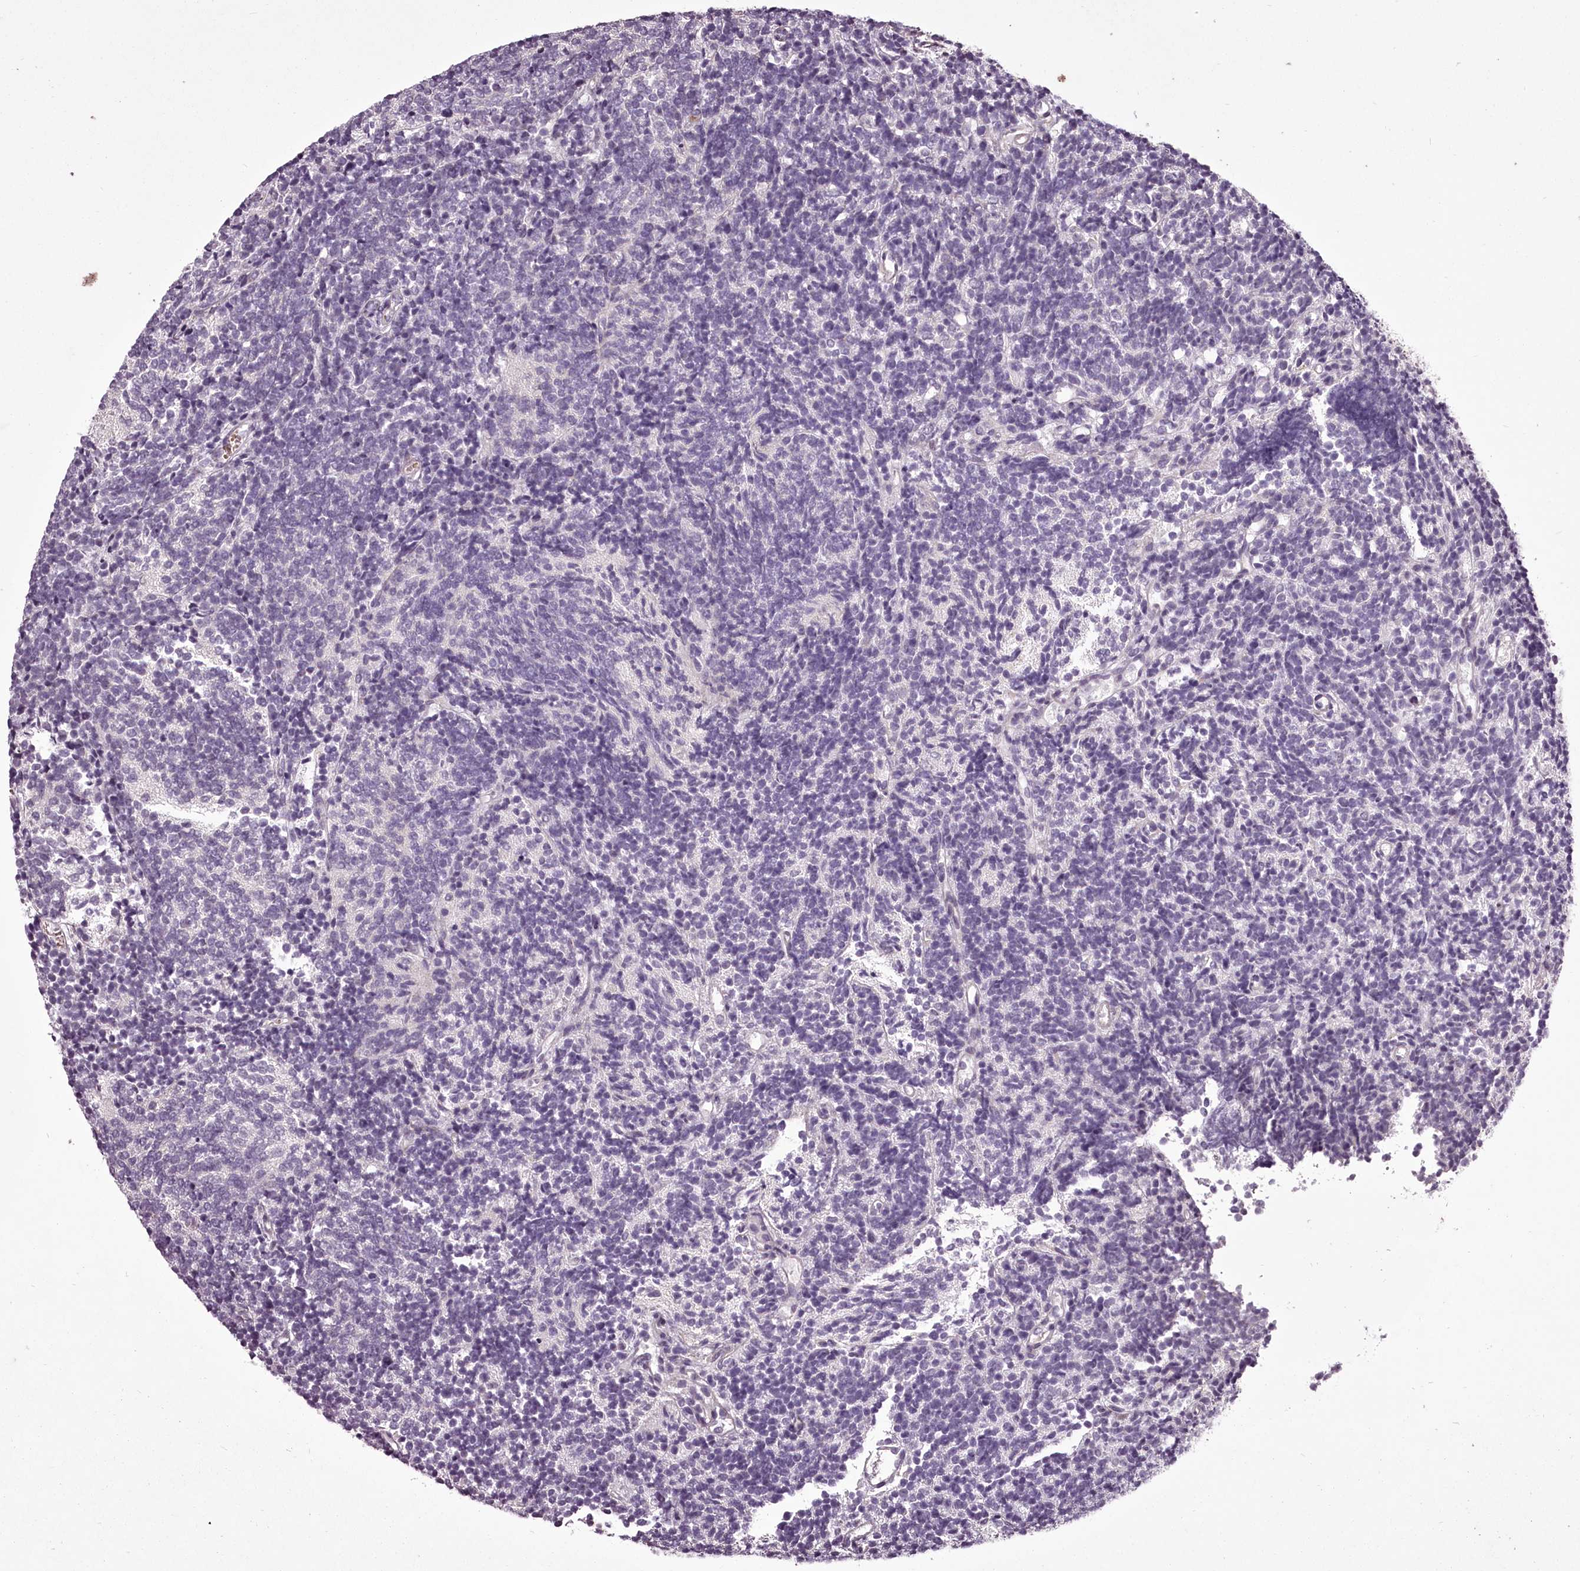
{"staining": {"intensity": "negative", "quantity": "none", "location": "none"}, "tissue": "glioma", "cell_type": "Tumor cells", "image_type": "cancer", "snomed": [{"axis": "morphology", "description": "Glioma, malignant, Low grade"}, {"axis": "topography", "description": "Brain"}], "caption": "A photomicrograph of malignant glioma (low-grade) stained for a protein shows no brown staining in tumor cells. (Brightfield microscopy of DAB immunohistochemistry (IHC) at high magnification).", "gene": "ADRA1D", "patient": {"sex": "female", "age": 1}}